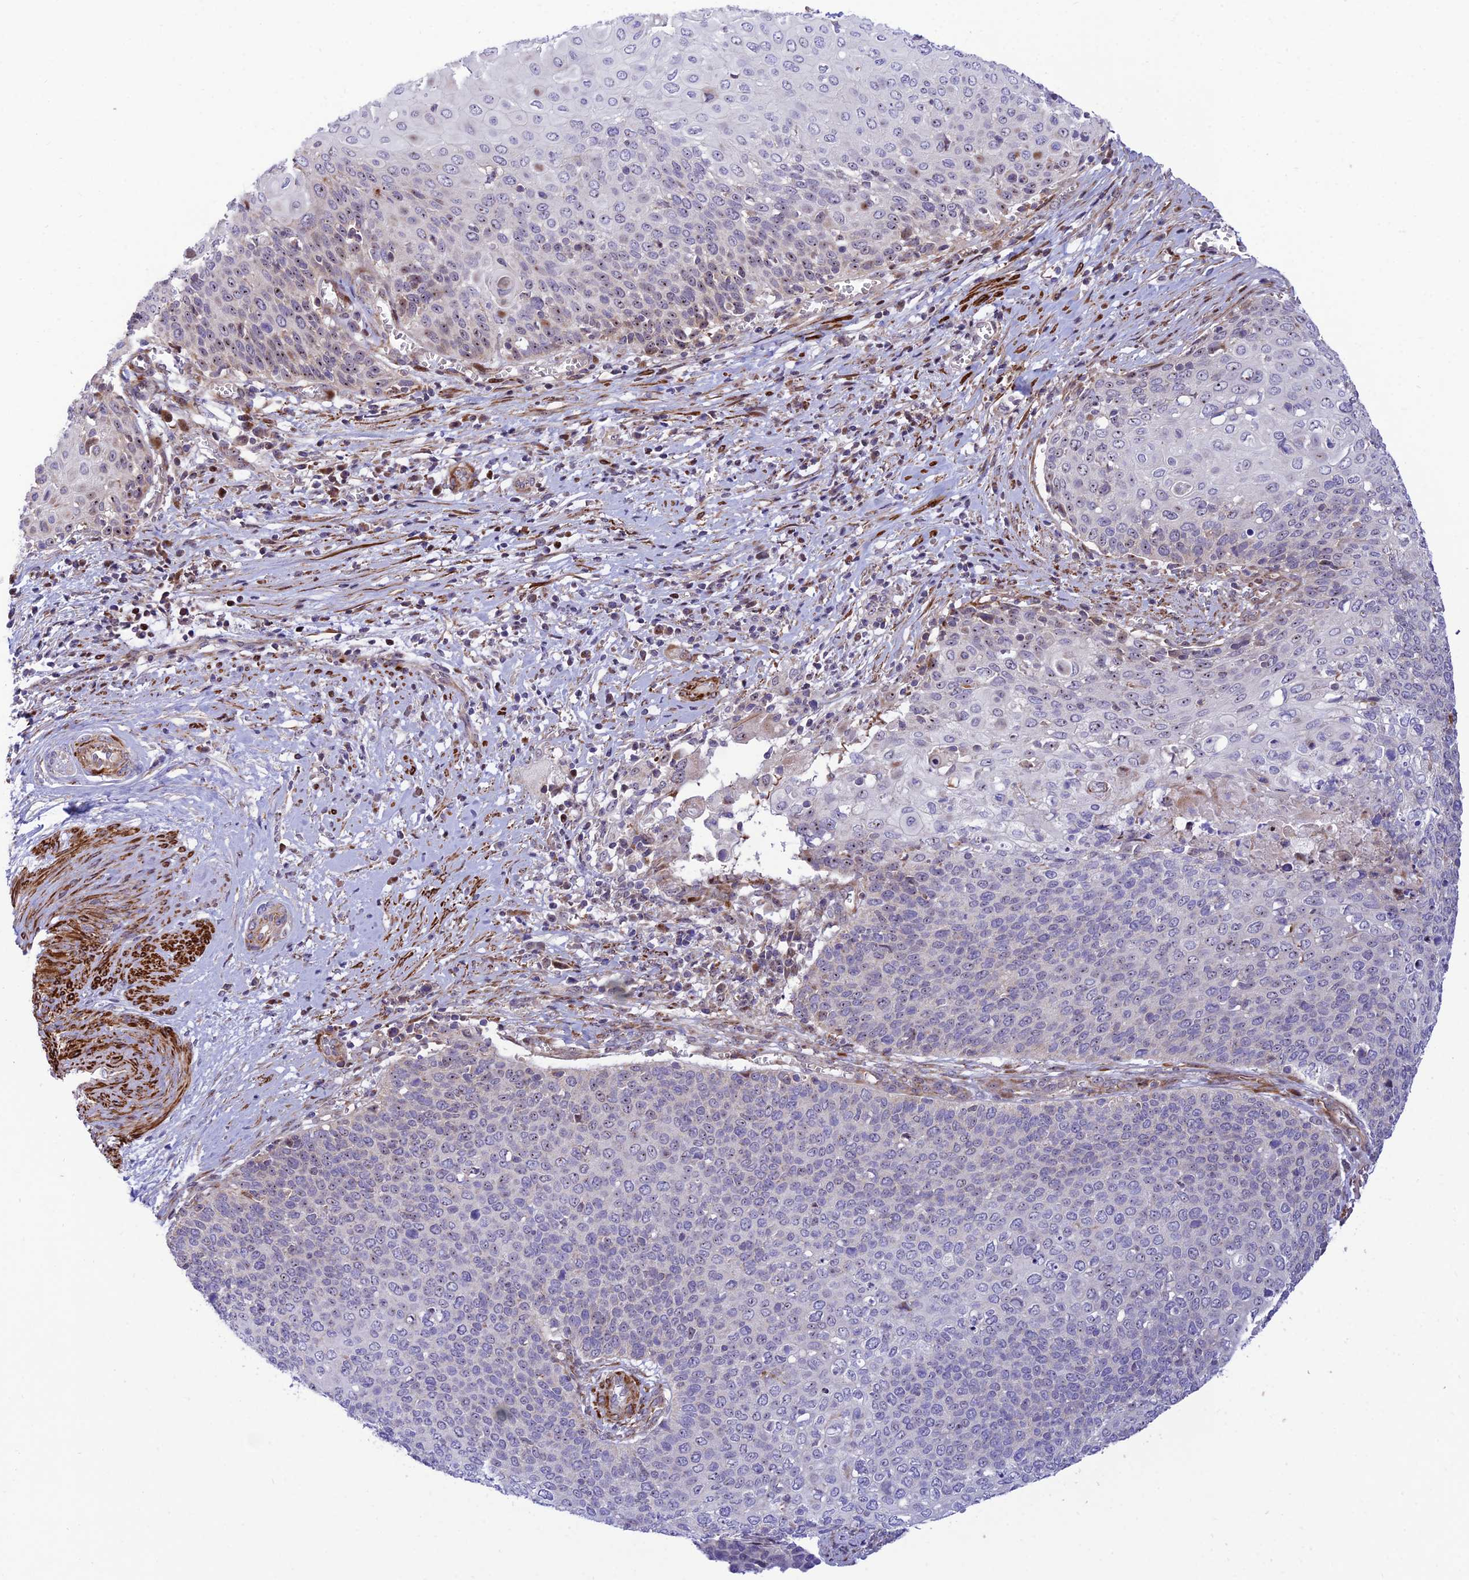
{"staining": {"intensity": "negative", "quantity": "none", "location": "none"}, "tissue": "cervical cancer", "cell_type": "Tumor cells", "image_type": "cancer", "snomed": [{"axis": "morphology", "description": "Squamous cell carcinoma, NOS"}, {"axis": "topography", "description": "Cervix"}], "caption": "Squamous cell carcinoma (cervical) was stained to show a protein in brown. There is no significant staining in tumor cells. (DAB IHC, high magnification).", "gene": "KBTBD7", "patient": {"sex": "female", "age": 39}}